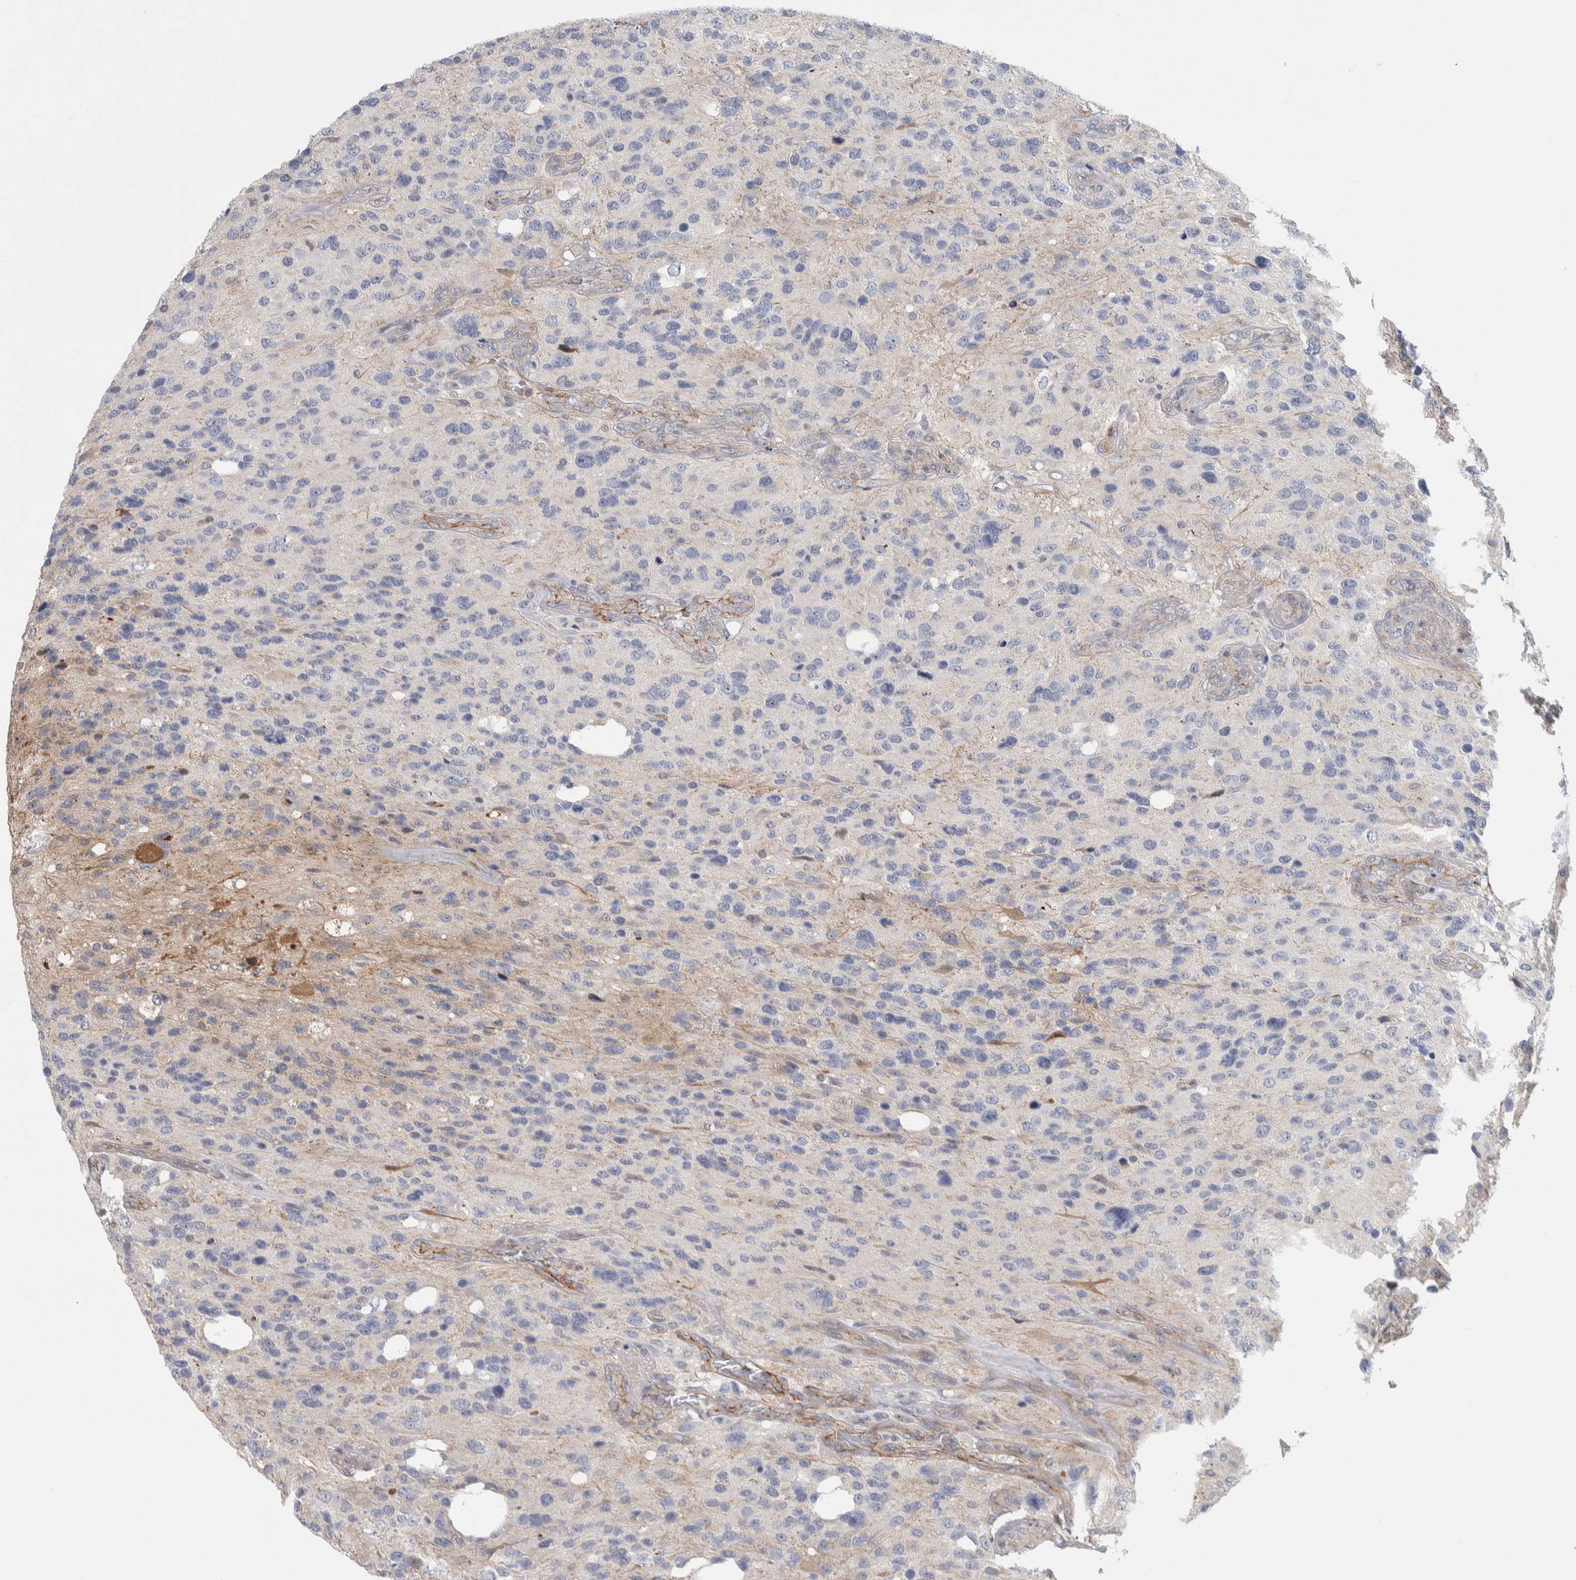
{"staining": {"intensity": "negative", "quantity": "none", "location": "none"}, "tissue": "glioma", "cell_type": "Tumor cells", "image_type": "cancer", "snomed": [{"axis": "morphology", "description": "Glioma, malignant, High grade"}, {"axis": "topography", "description": "Brain"}], "caption": "The immunohistochemistry photomicrograph has no significant staining in tumor cells of glioma tissue.", "gene": "ZNF862", "patient": {"sex": "female", "age": 58}}